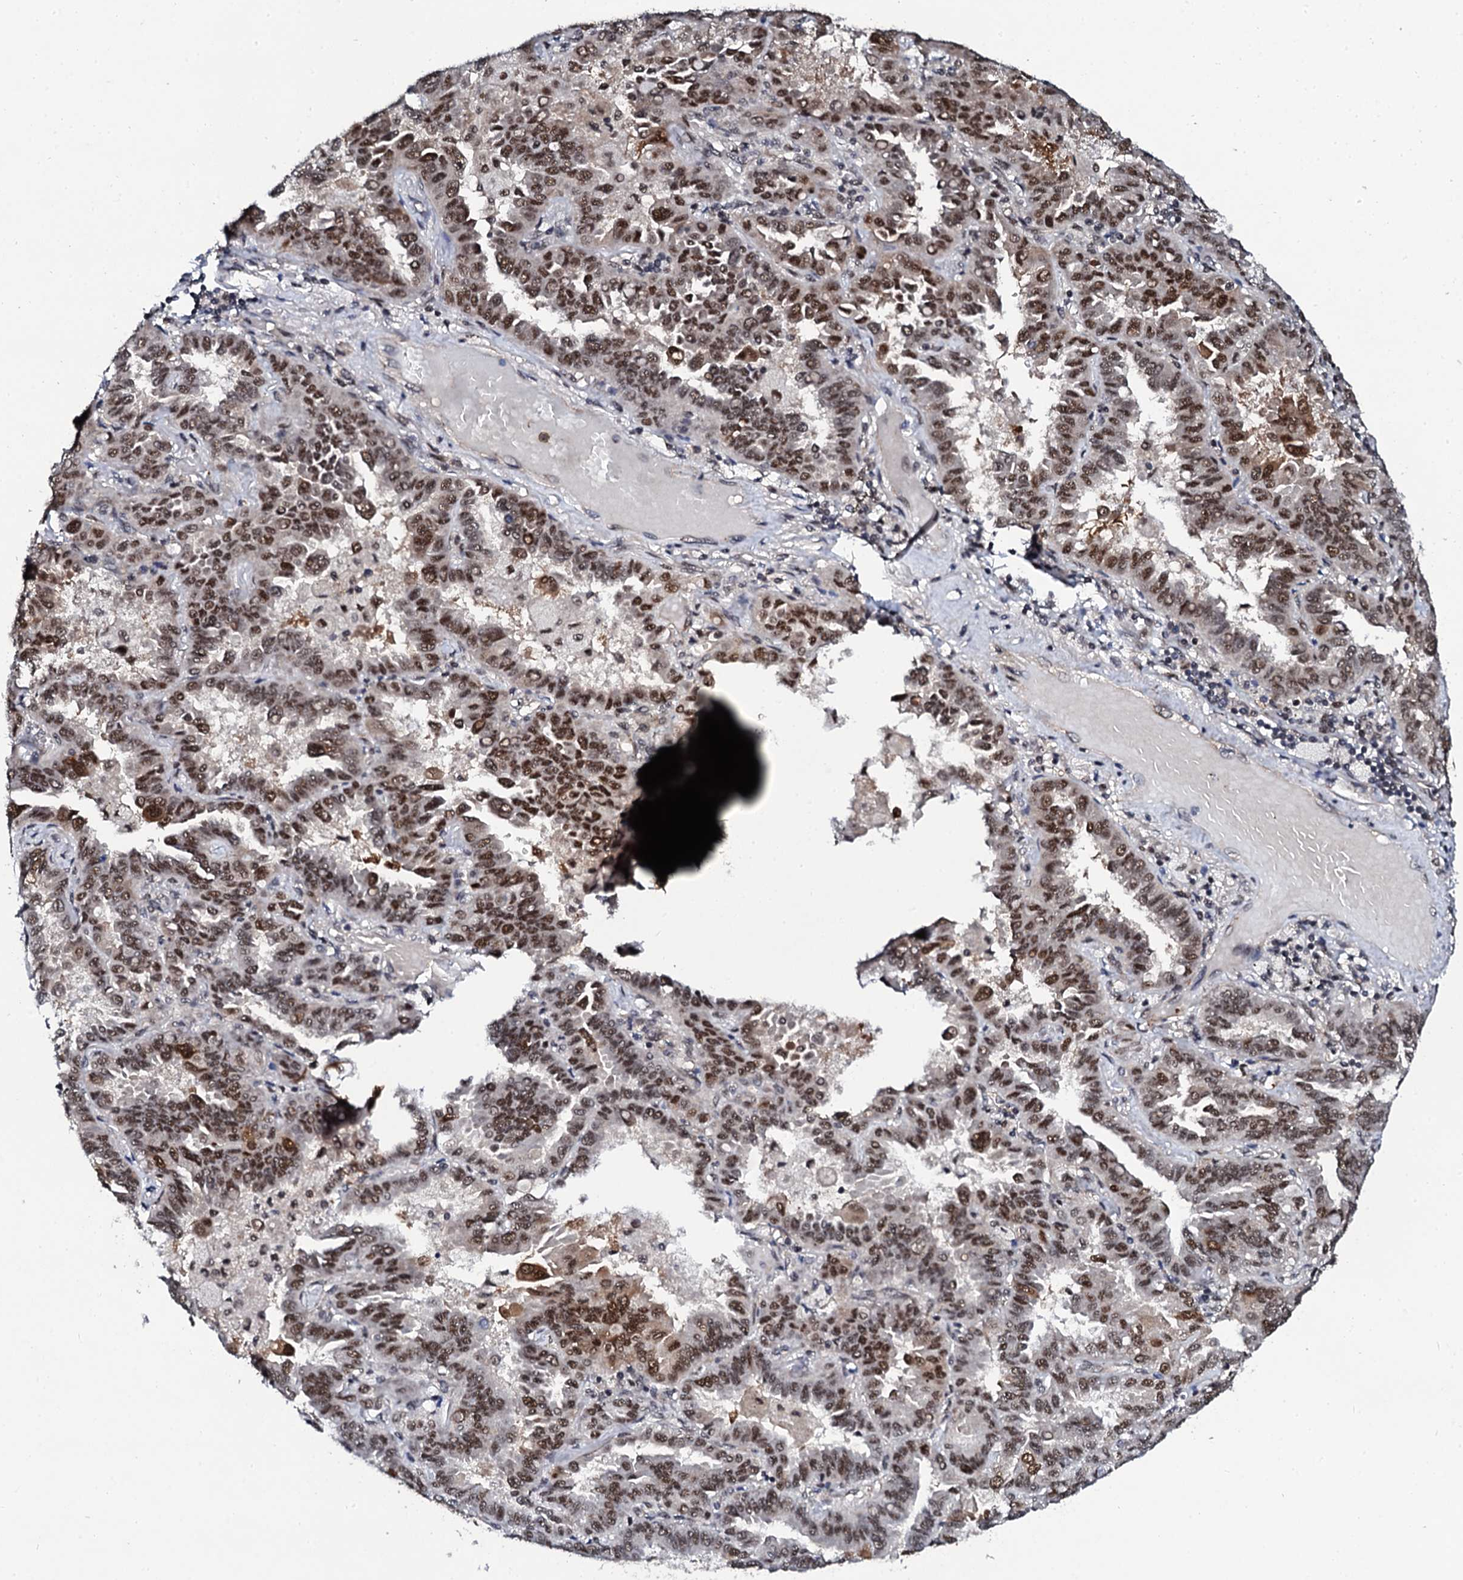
{"staining": {"intensity": "strong", "quantity": ">75%", "location": "nuclear"}, "tissue": "lung cancer", "cell_type": "Tumor cells", "image_type": "cancer", "snomed": [{"axis": "morphology", "description": "Adenocarcinoma, NOS"}, {"axis": "topography", "description": "Lung"}], "caption": "Lung cancer tissue shows strong nuclear positivity in approximately >75% of tumor cells", "gene": "CSTF3", "patient": {"sex": "male", "age": 64}}